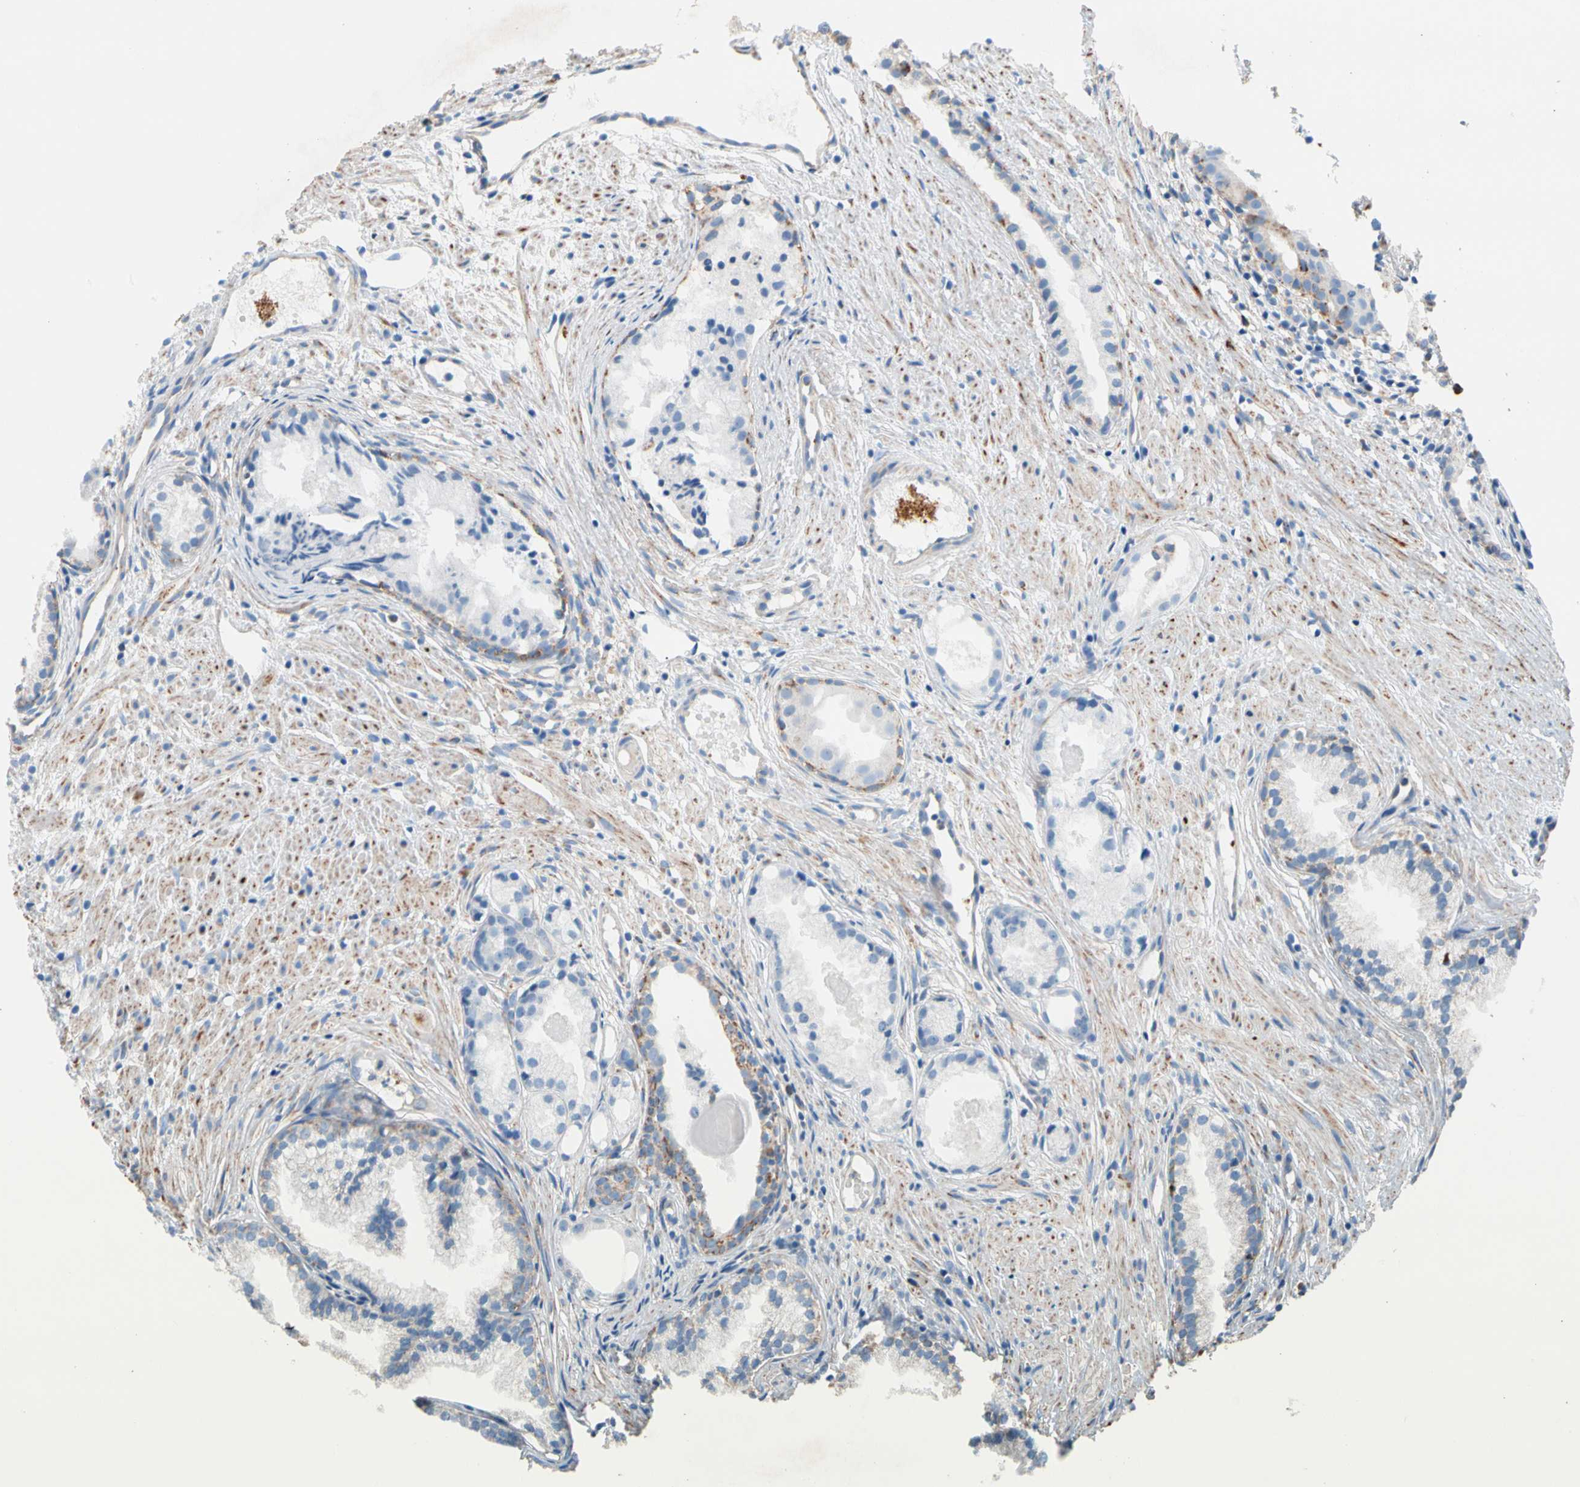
{"staining": {"intensity": "weak", "quantity": "25%-75%", "location": "cytoplasmic/membranous"}, "tissue": "prostate cancer", "cell_type": "Tumor cells", "image_type": "cancer", "snomed": [{"axis": "morphology", "description": "Adenocarcinoma, Low grade"}, {"axis": "topography", "description": "Prostate"}], "caption": "Approximately 25%-75% of tumor cells in human prostate adenocarcinoma (low-grade) display weak cytoplasmic/membranous protein staining as visualized by brown immunohistochemical staining.", "gene": "LY6G6F", "patient": {"sex": "male", "age": 72}}